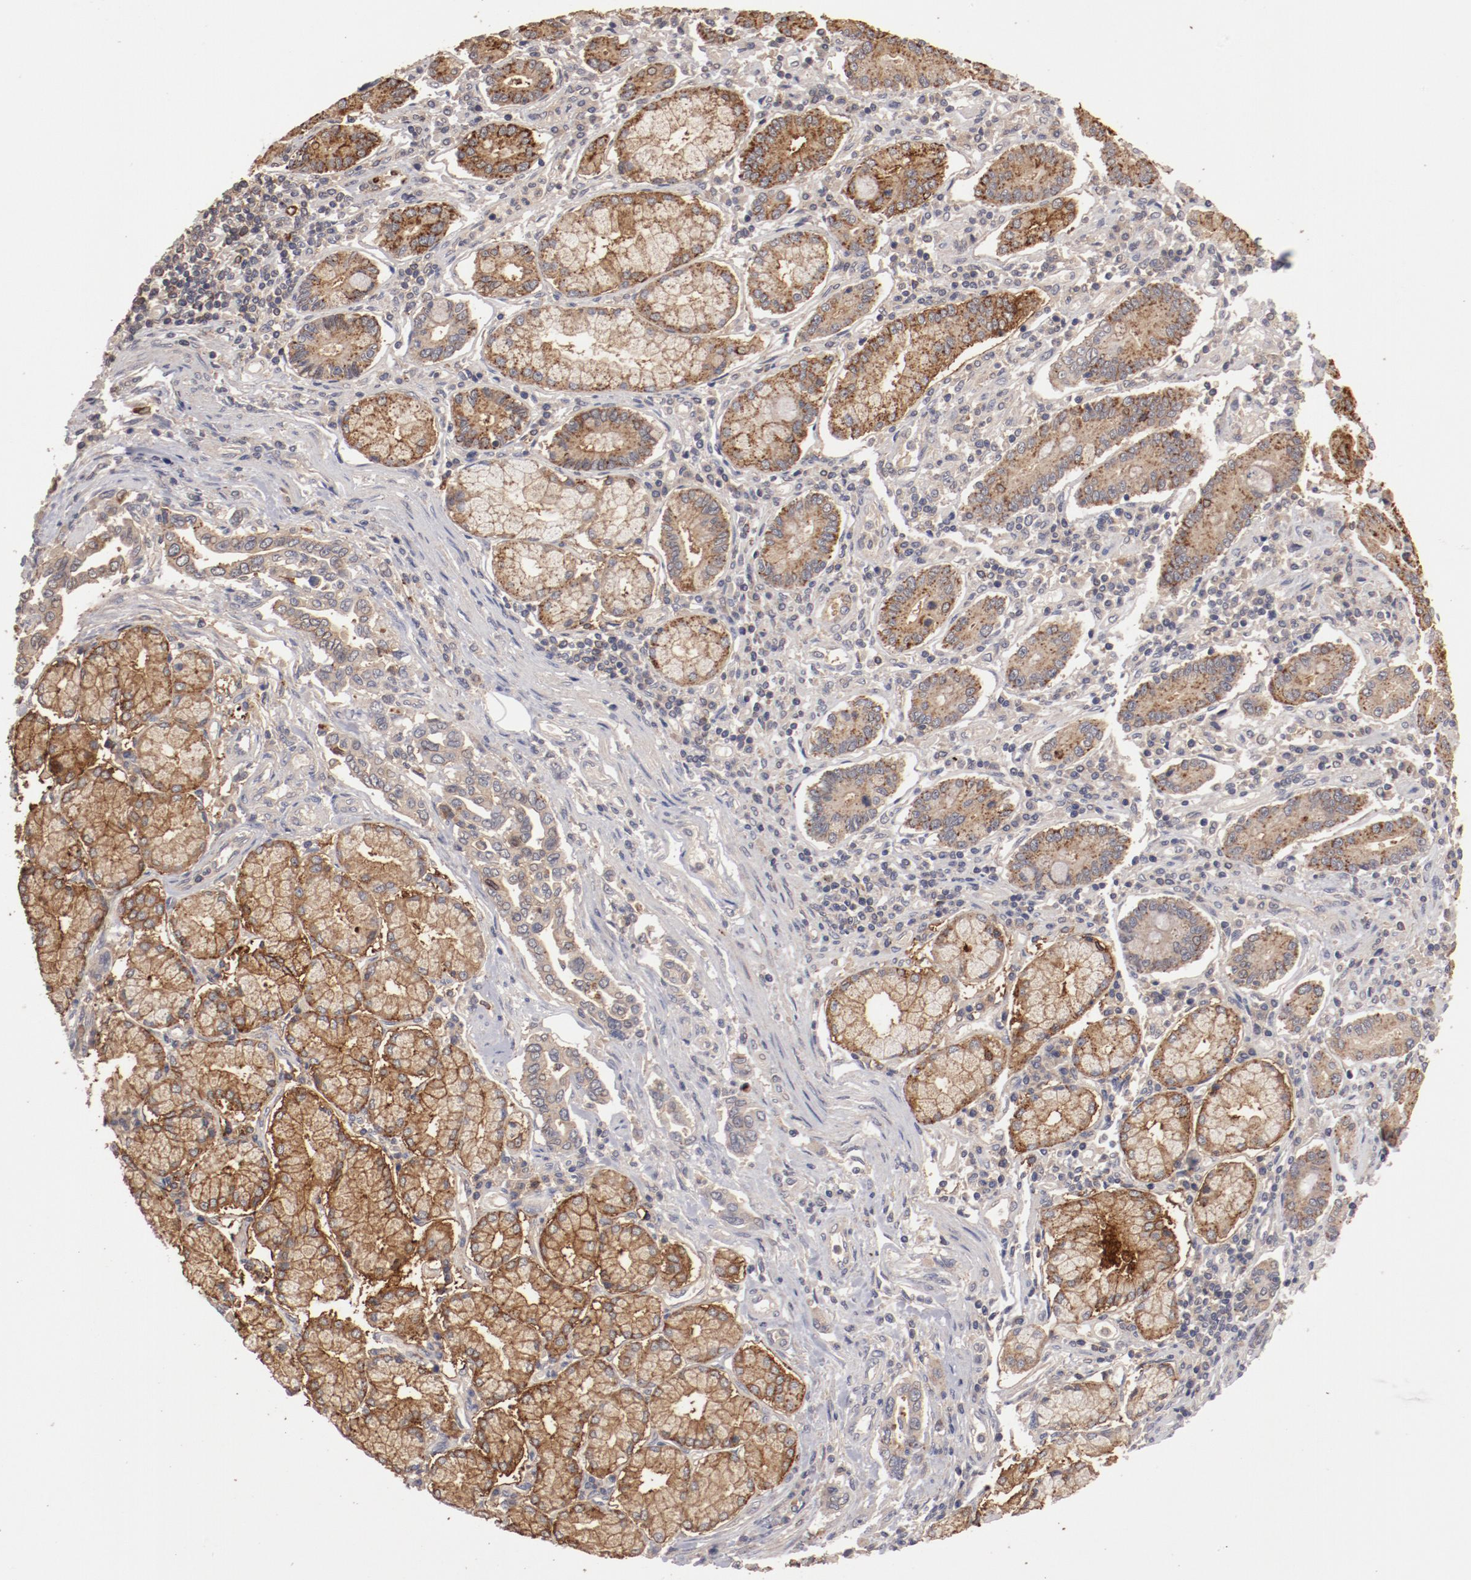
{"staining": {"intensity": "moderate", "quantity": ">75%", "location": "cytoplasmic/membranous"}, "tissue": "pancreatic cancer", "cell_type": "Tumor cells", "image_type": "cancer", "snomed": [{"axis": "morphology", "description": "Adenocarcinoma, NOS"}, {"axis": "topography", "description": "Pancreas"}], "caption": "High-power microscopy captured an immunohistochemistry image of pancreatic cancer (adenocarcinoma), revealing moderate cytoplasmic/membranous staining in approximately >75% of tumor cells. (brown staining indicates protein expression, while blue staining denotes nuclei).", "gene": "LRRC75B", "patient": {"sex": "female", "age": 57}}